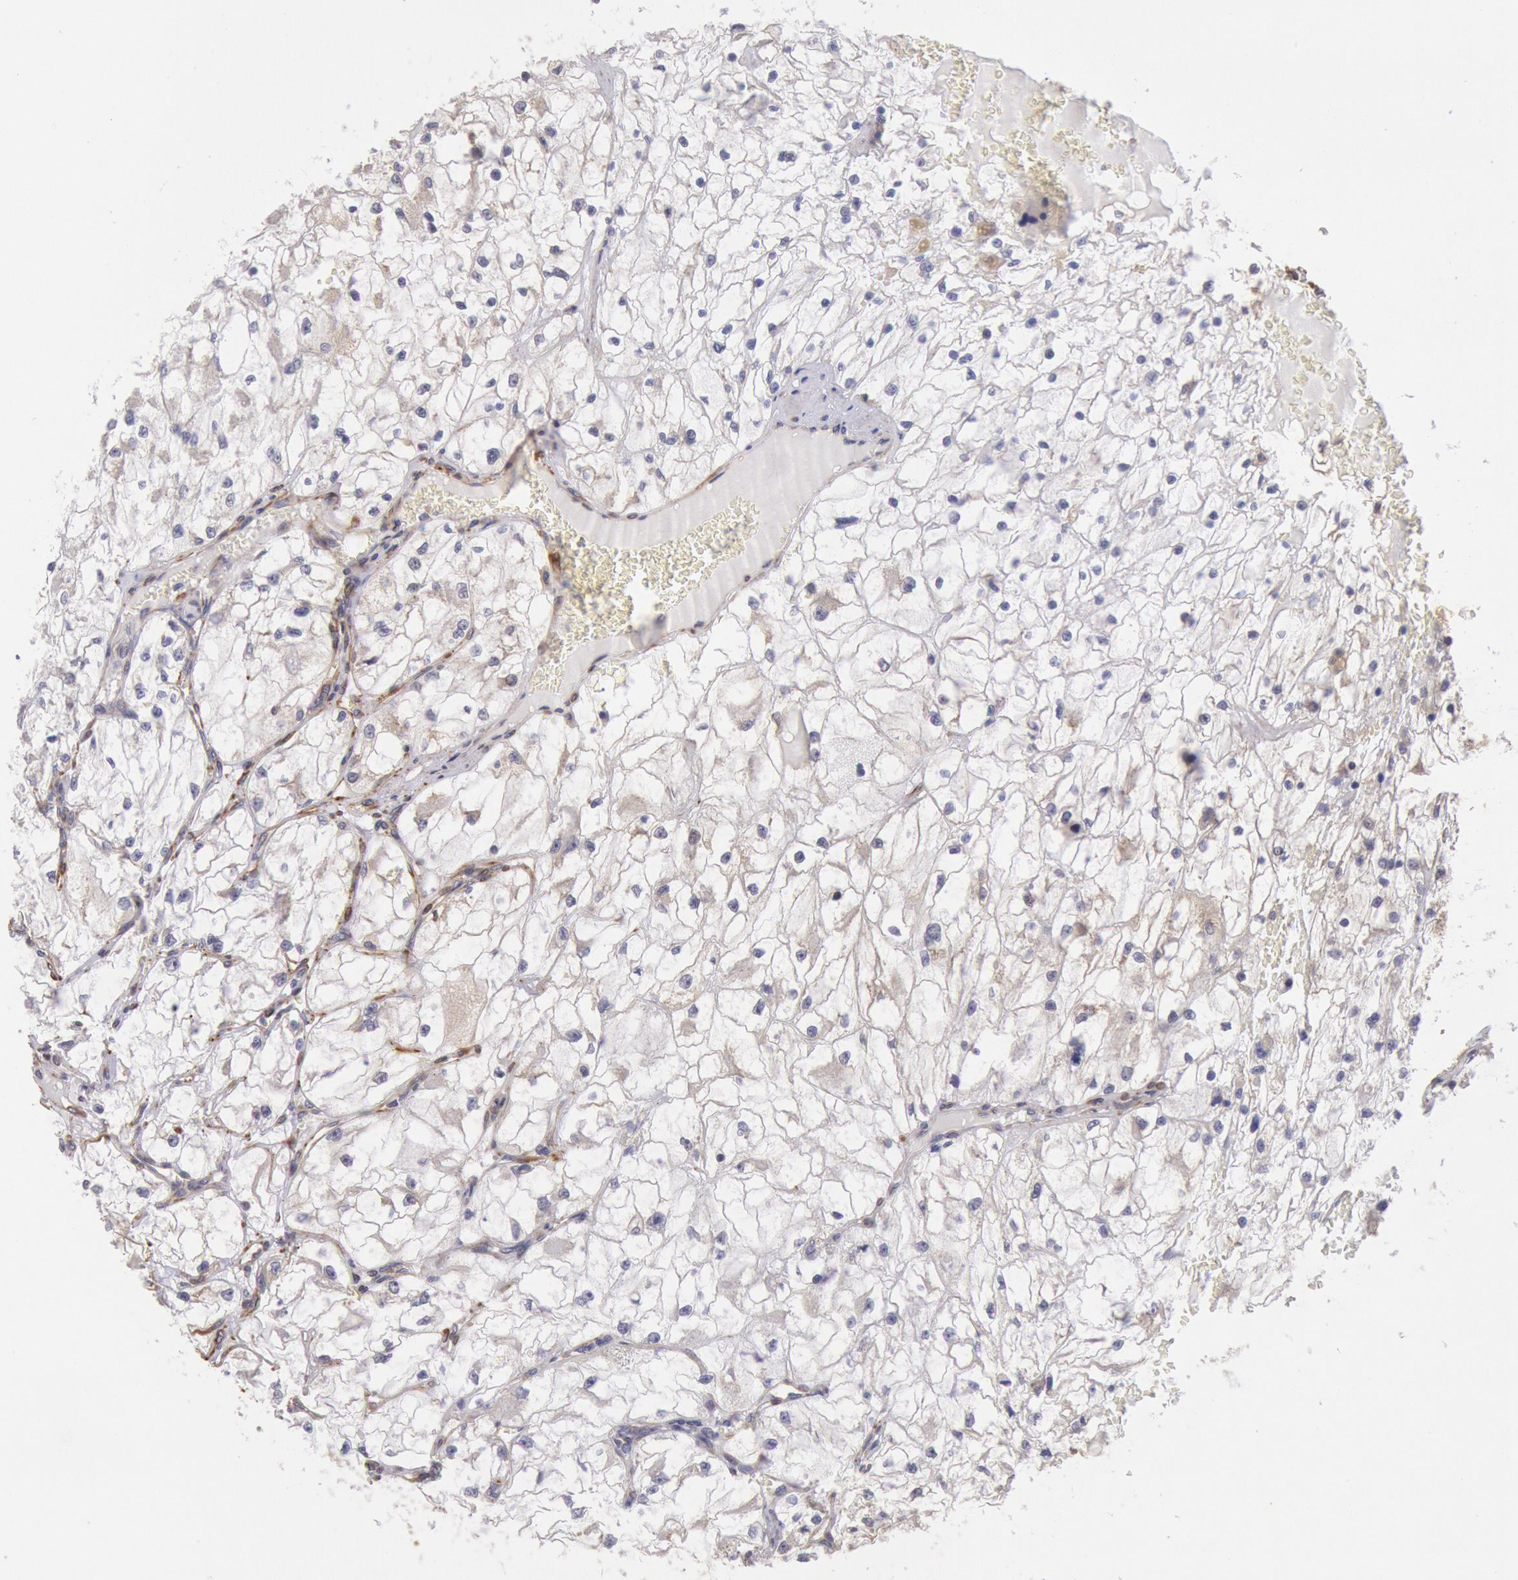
{"staining": {"intensity": "negative", "quantity": "none", "location": "none"}, "tissue": "renal cancer", "cell_type": "Tumor cells", "image_type": "cancer", "snomed": [{"axis": "morphology", "description": "Adenocarcinoma, NOS"}, {"axis": "topography", "description": "Kidney"}], "caption": "Renal cancer (adenocarcinoma) was stained to show a protein in brown. There is no significant expression in tumor cells.", "gene": "DRG1", "patient": {"sex": "male", "age": 61}}